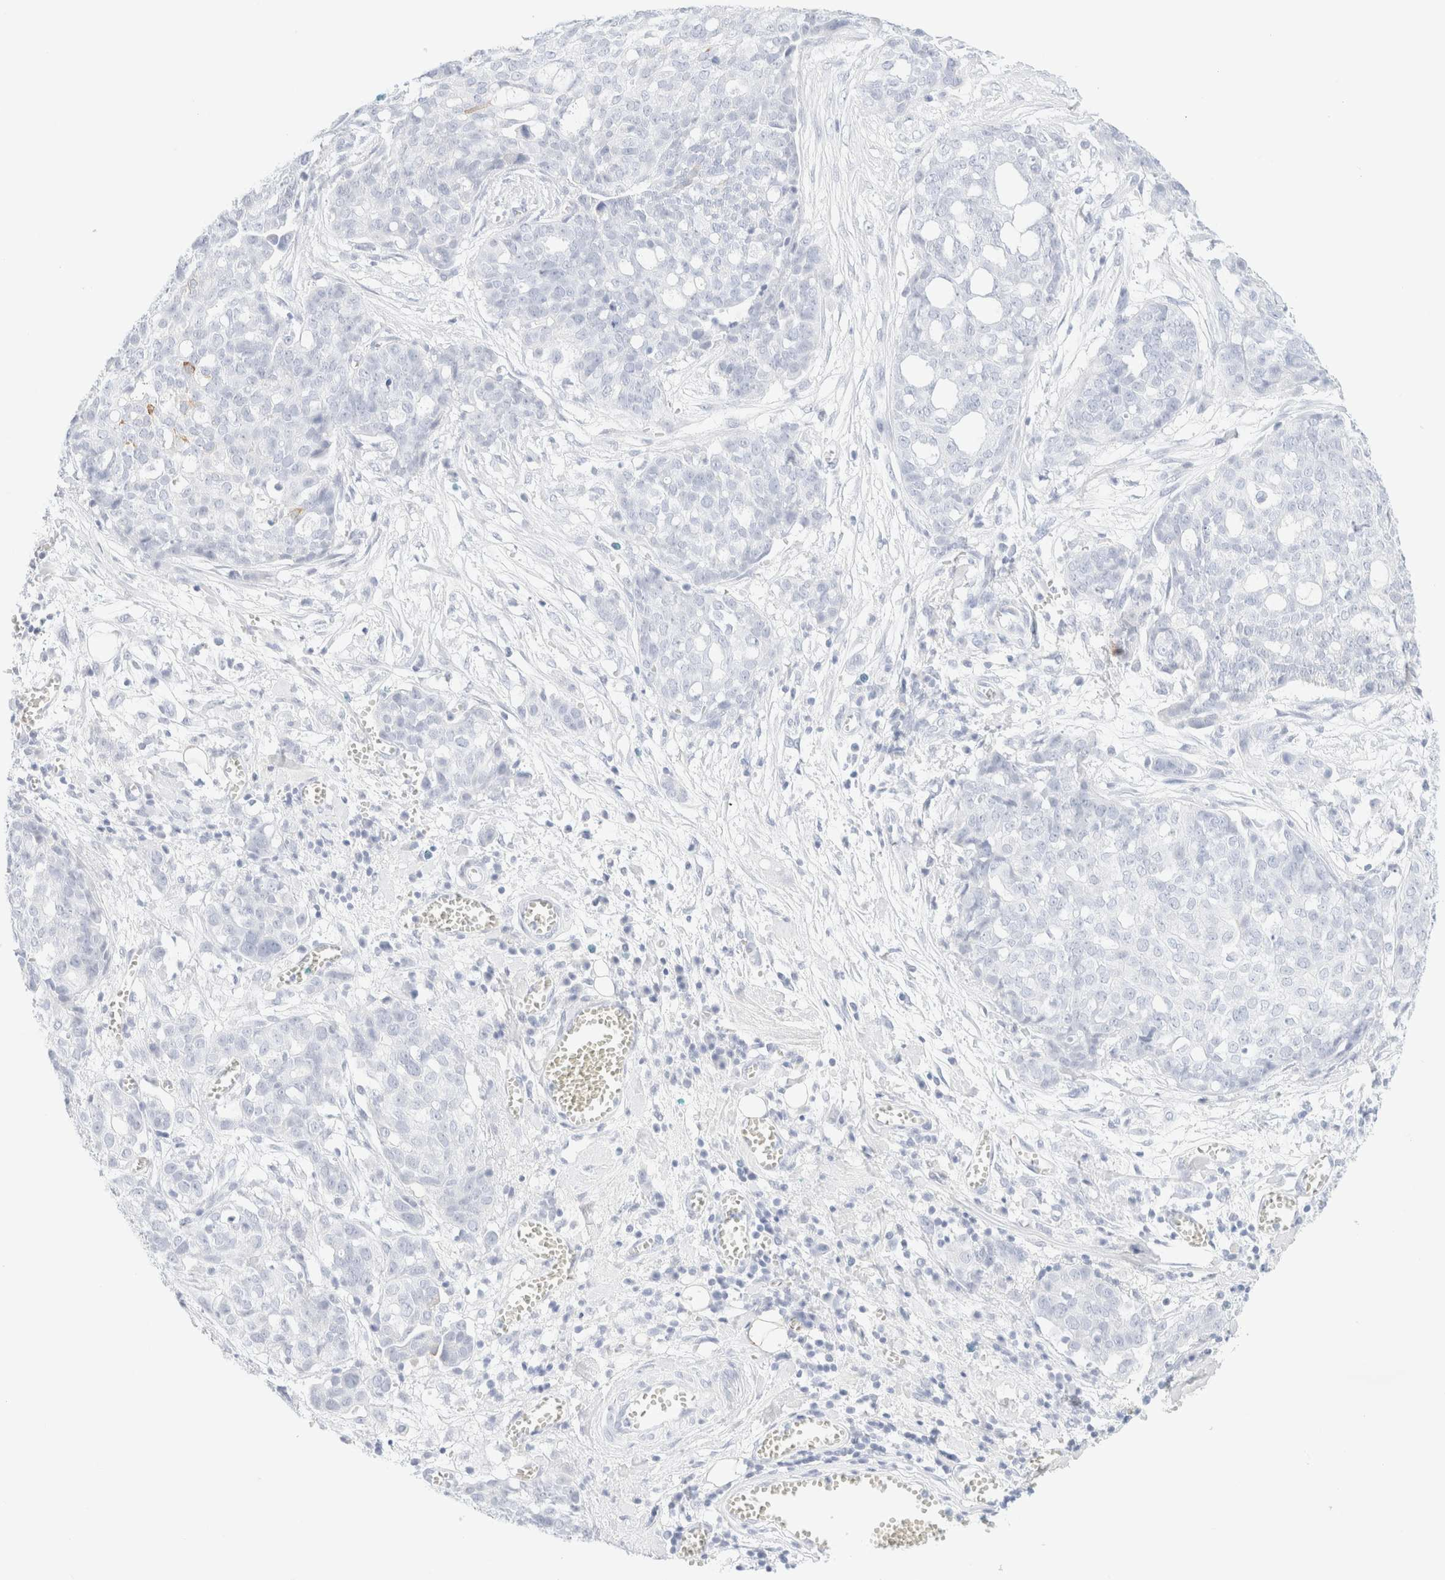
{"staining": {"intensity": "negative", "quantity": "none", "location": "none"}, "tissue": "ovarian cancer", "cell_type": "Tumor cells", "image_type": "cancer", "snomed": [{"axis": "morphology", "description": "Cystadenocarcinoma, serous, NOS"}, {"axis": "topography", "description": "Soft tissue"}, {"axis": "topography", "description": "Ovary"}], "caption": "IHC of ovarian cancer exhibits no expression in tumor cells.", "gene": "KRT15", "patient": {"sex": "female", "age": 57}}